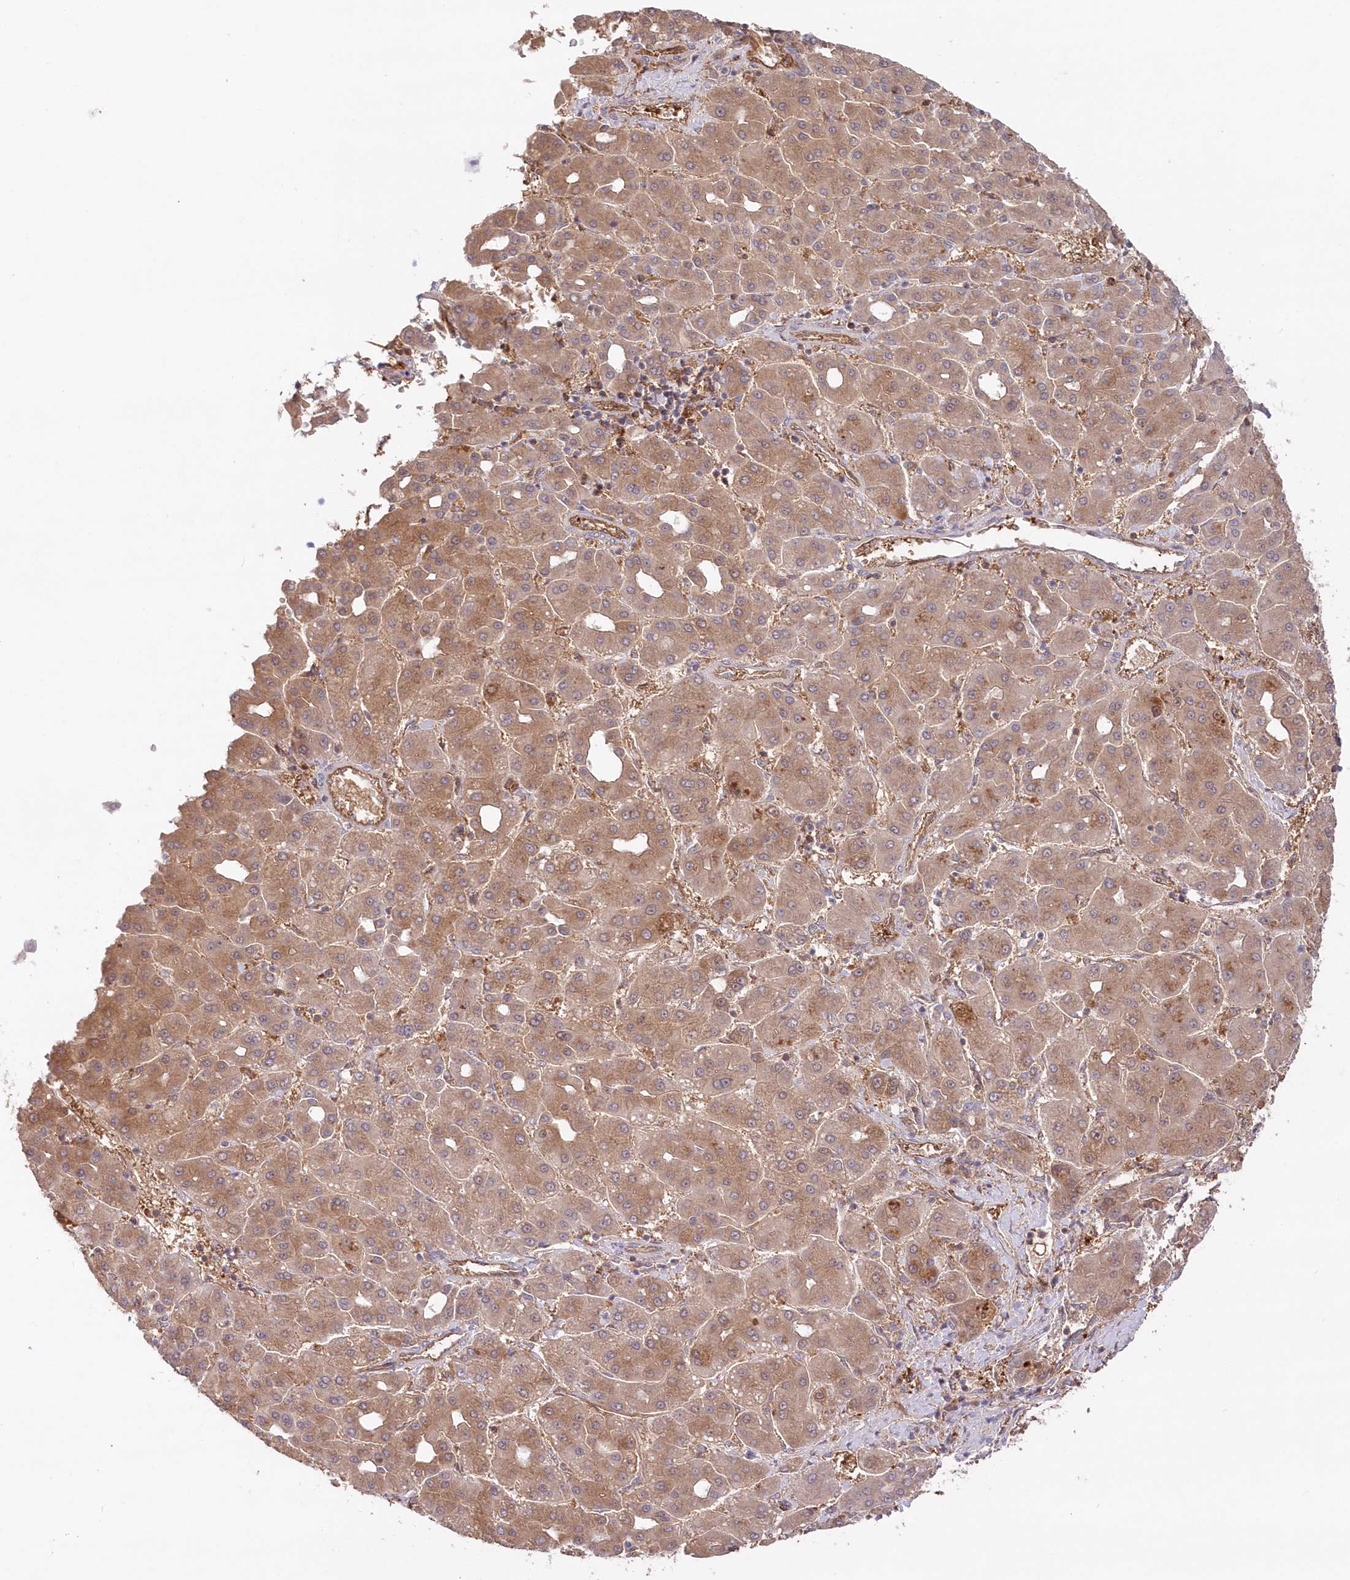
{"staining": {"intensity": "moderate", "quantity": ">75%", "location": "cytoplasmic/membranous"}, "tissue": "liver cancer", "cell_type": "Tumor cells", "image_type": "cancer", "snomed": [{"axis": "morphology", "description": "Carcinoma, Hepatocellular, NOS"}, {"axis": "topography", "description": "Liver"}], "caption": "IHC image of neoplastic tissue: human liver hepatocellular carcinoma stained using immunohistochemistry displays medium levels of moderate protein expression localized specifically in the cytoplasmic/membranous of tumor cells, appearing as a cytoplasmic/membranous brown color.", "gene": "GBE1", "patient": {"sex": "male", "age": 65}}